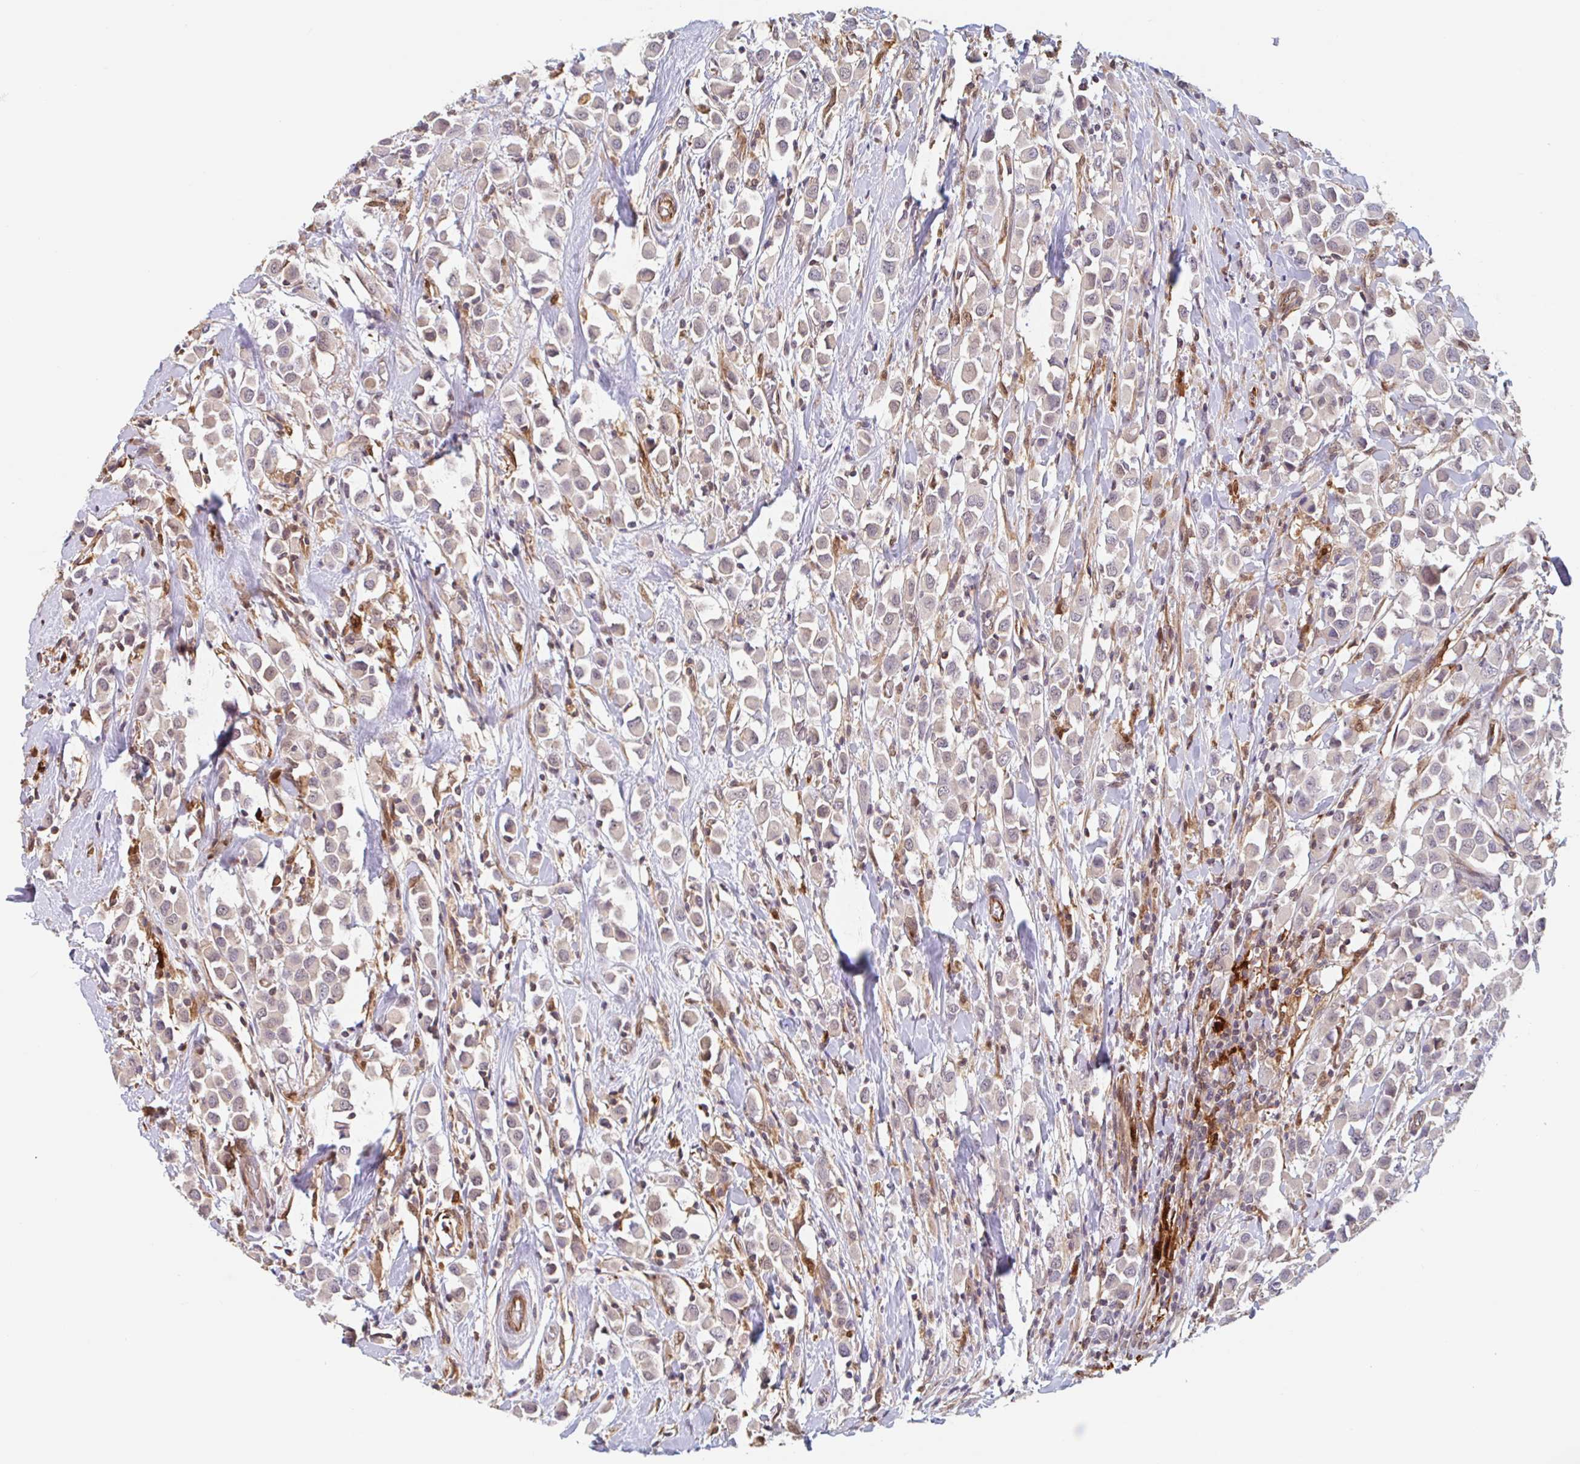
{"staining": {"intensity": "negative", "quantity": "none", "location": "none"}, "tissue": "breast cancer", "cell_type": "Tumor cells", "image_type": "cancer", "snomed": [{"axis": "morphology", "description": "Duct carcinoma"}, {"axis": "topography", "description": "Breast"}], "caption": "Immunohistochemical staining of infiltrating ductal carcinoma (breast) shows no significant staining in tumor cells.", "gene": "NUB1", "patient": {"sex": "female", "age": 61}}